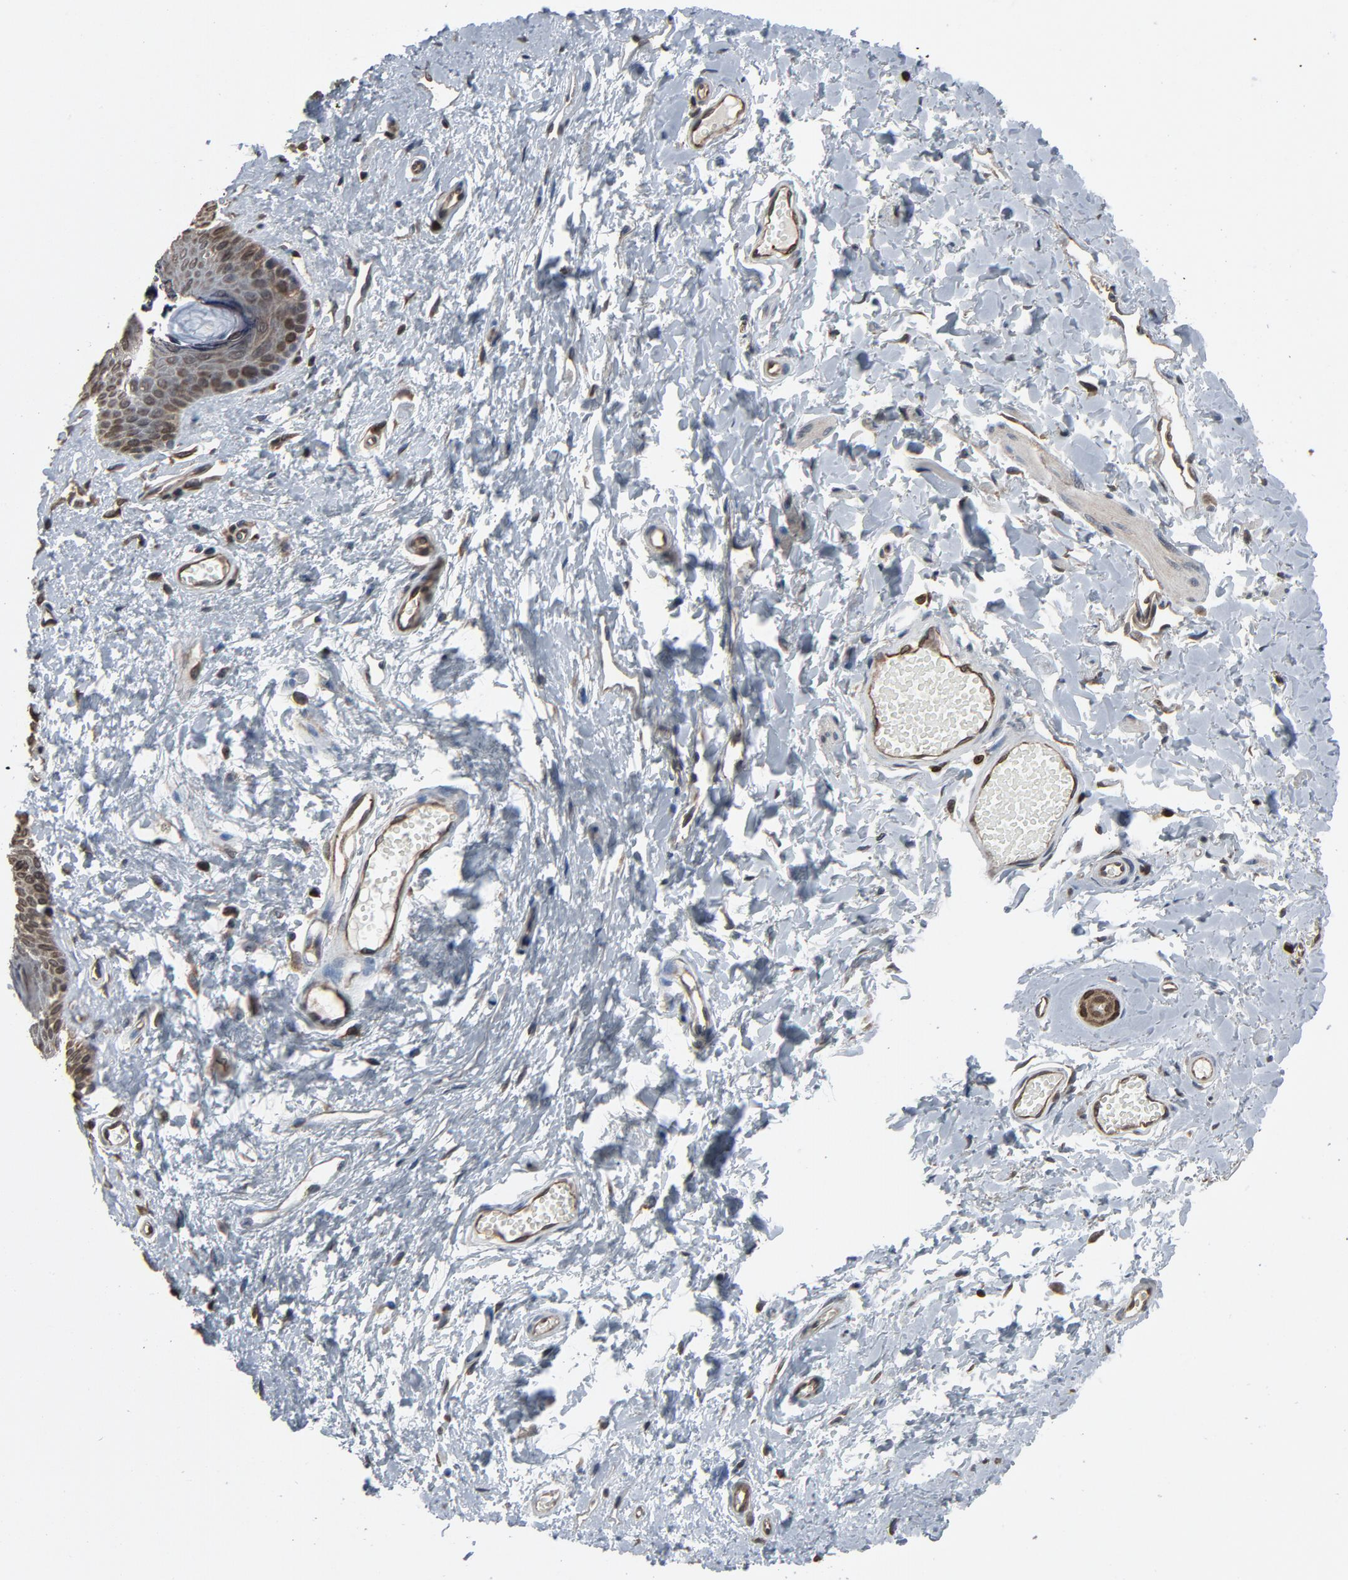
{"staining": {"intensity": "moderate", "quantity": "<25%", "location": "cytoplasmic/membranous,nuclear"}, "tissue": "skin", "cell_type": "Epidermal cells", "image_type": "normal", "snomed": [{"axis": "morphology", "description": "Normal tissue, NOS"}, {"axis": "morphology", "description": "Inflammation, NOS"}, {"axis": "topography", "description": "Vulva"}], "caption": "Protein expression analysis of unremarkable skin demonstrates moderate cytoplasmic/membranous,nuclear expression in approximately <25% of epidermal cells. (Stains: DAB in brown, nuclei in blue, Microscopy: brightfield microscopy at high magnification).", "gene": "UBE2D1", "patient": {"sex": "female", "age": 84}}